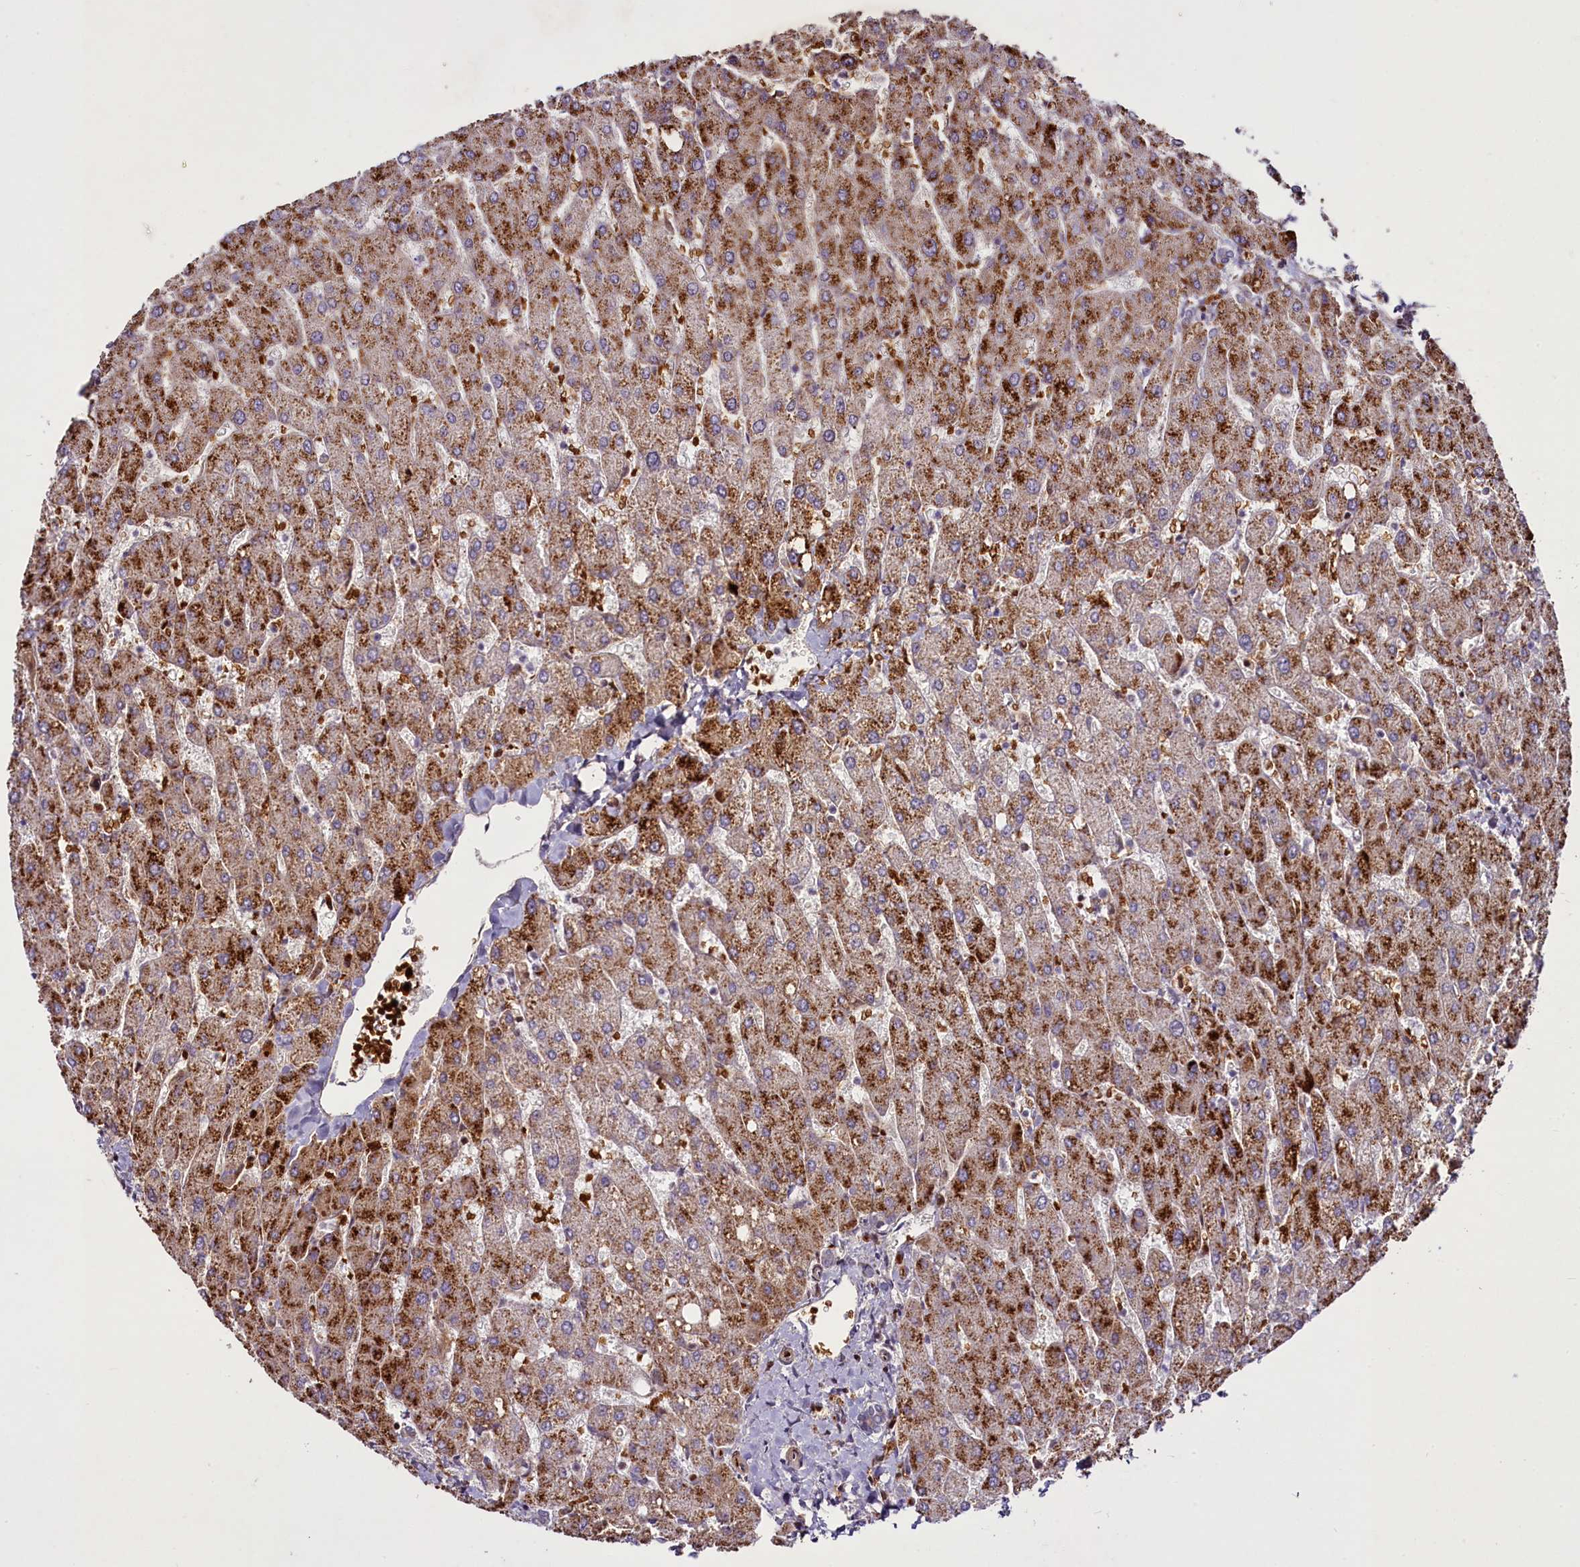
{"staining": {"intensity": "weak", "quantity": ">75%", "location": "cytoplasmic/membranous"}, "tissue": "liver", "cell_type": "Cholangiocytes", "image_type": "normal", "snomed": [{"axis": "morphology", "description": "Normal tissue, NOS"}, {"axis": "topography", "description": "Liver"}], "caption": "Immunohistochemistry image of unremarkable liver: human liver stained using immunohistochemistry shows low levels of weak protein expression localized specifically in the cytoplasmic/membranous of cholangiocytes, appearing as a cytoplasmic/membranous brown color.", "gene": "SUSD3", "patient": {"sex": "male", "age": 55}}